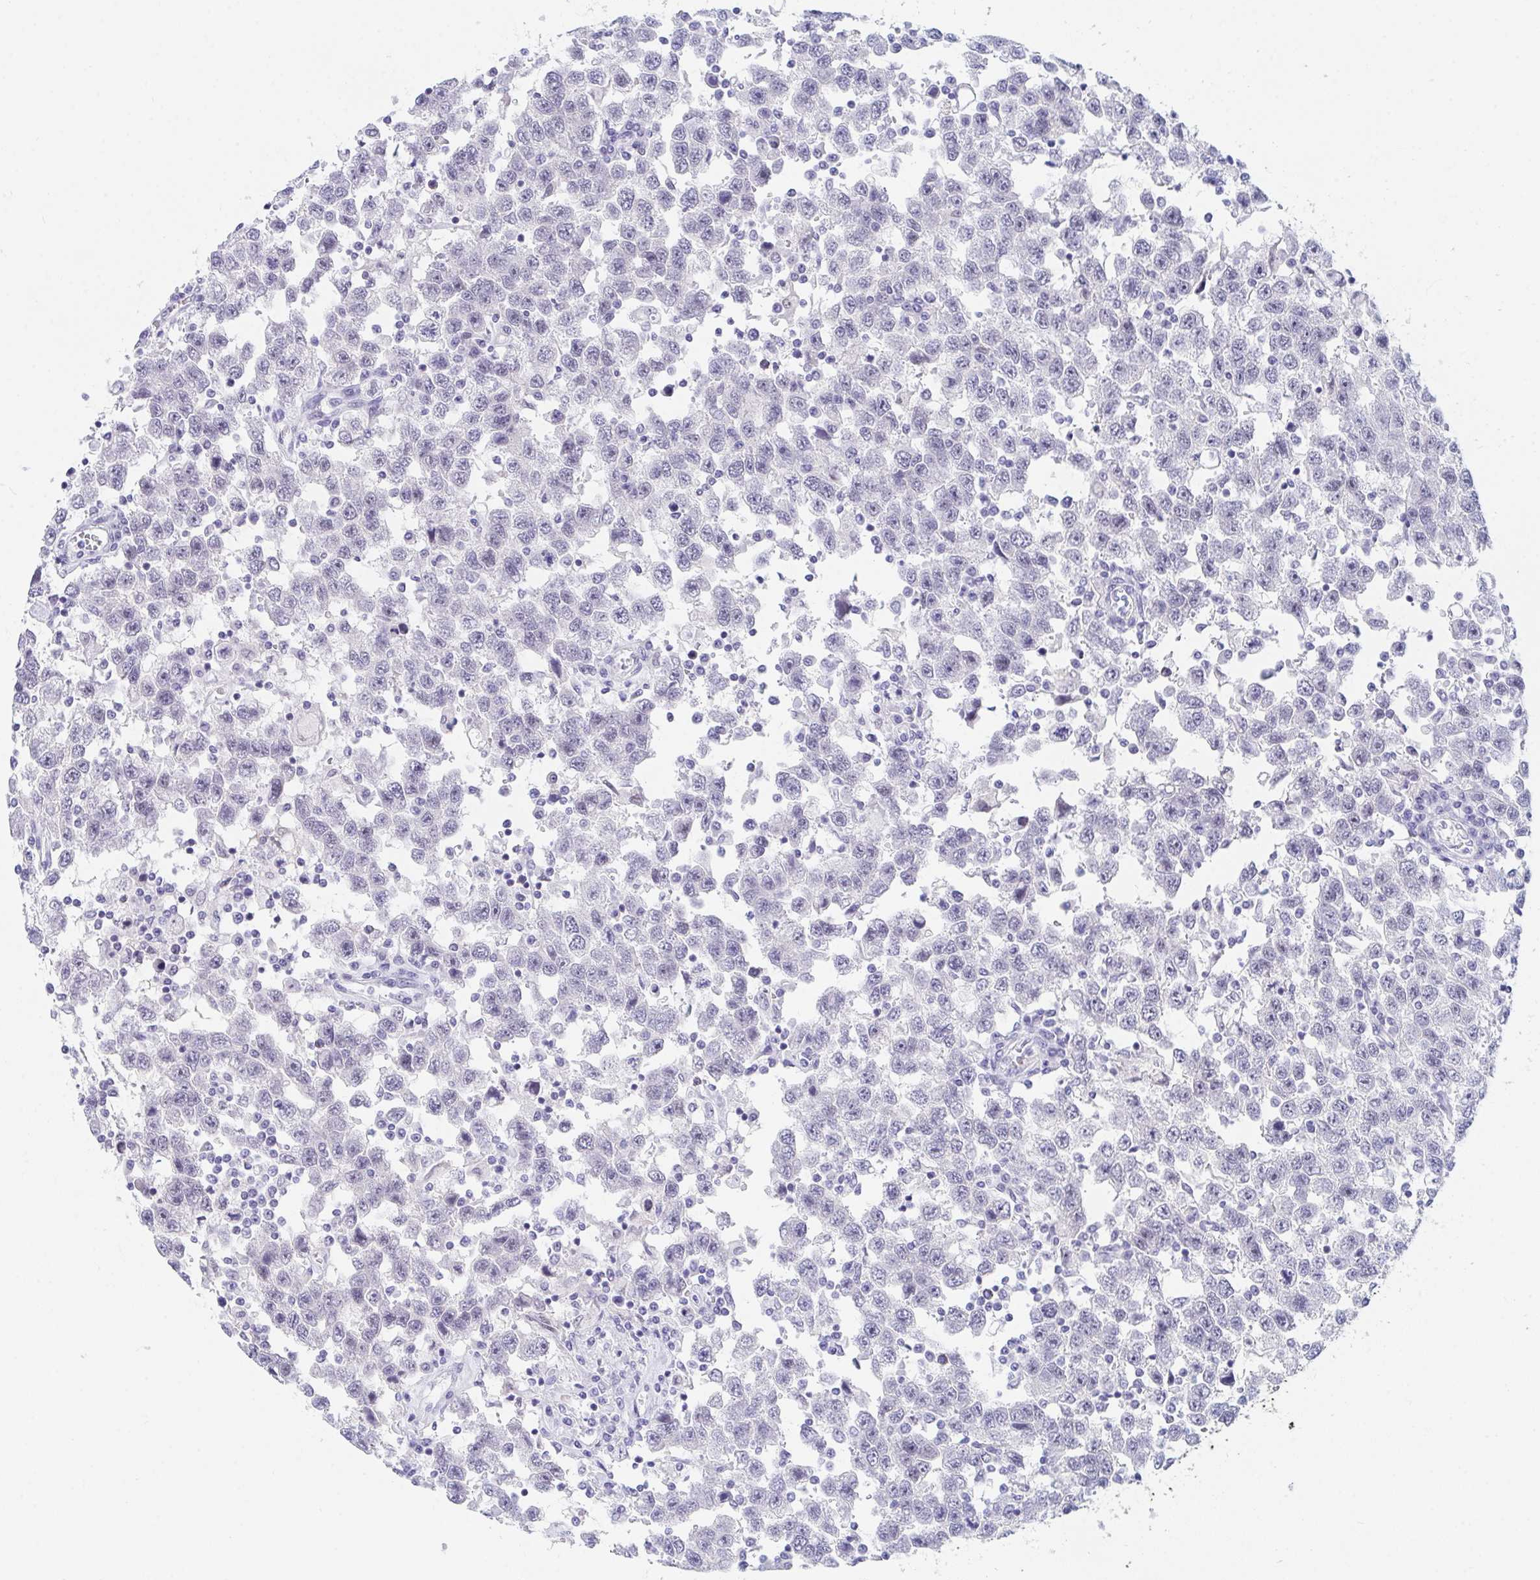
{"staining": {"intensity": "negative", "quantity": "none", "location": "none"}, "tissue": "testis cancer", "cell_type": "Tumor cells", "image_type": "cancer", "snomed": [{"axis": "morphology", "description": "Seminoma, NOS"}, {"axis": "topography", "description": "Testis"}], "caption": "Image shows no protein expression in tumor cells of seminoma (testis) tissue. (Stains: DAB IHC with hematoxylin counter stain, Microscopy: brightfield microscopy at high magnification).", "gene": "DAOA", "patient": {"sex": "male", "age": 41}}